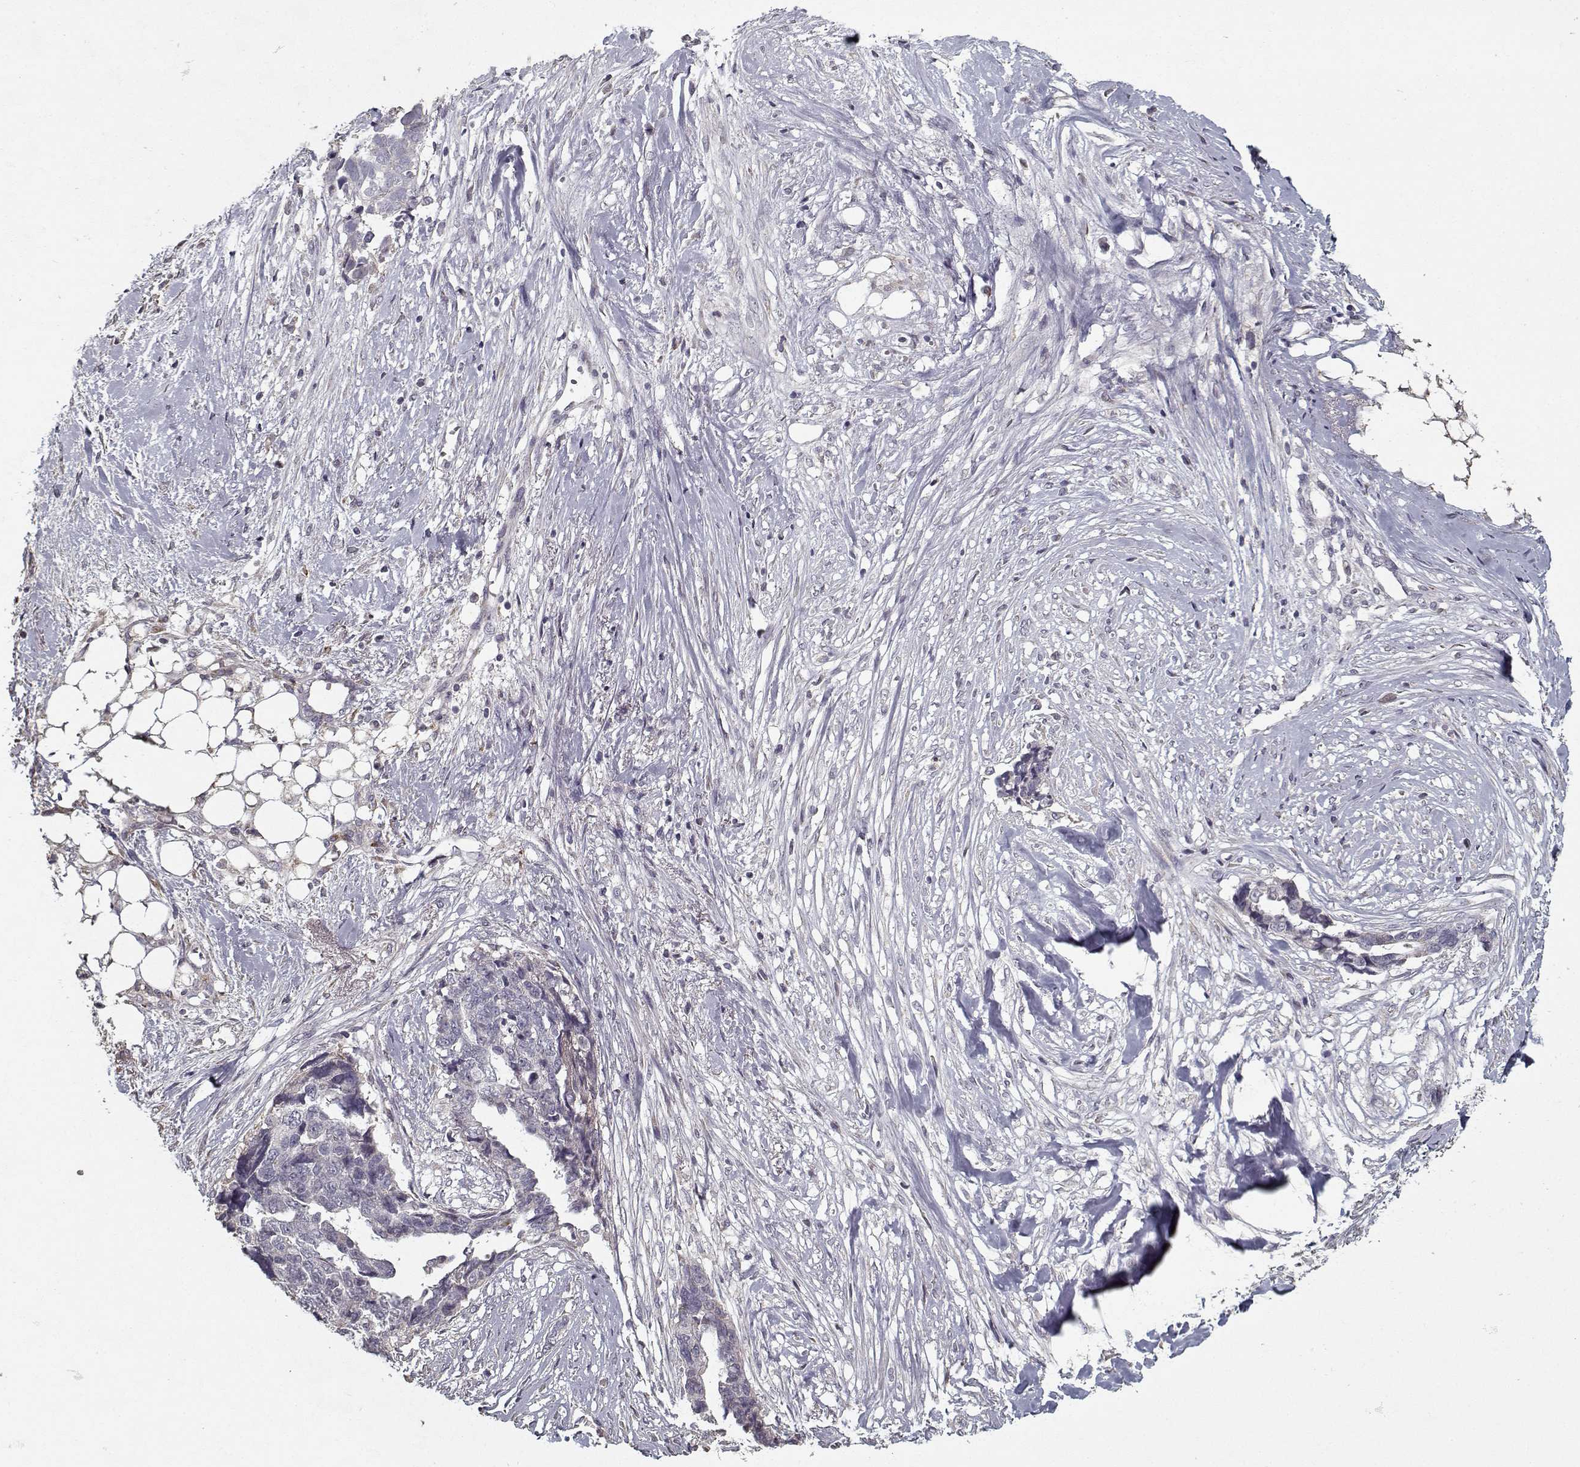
{"staining": {"intensity": "negative", "quantity": "none", "location": "none"}, "tissue": "ovarian cancer", "cell_type": "Tumor cells", "image_type": "cancer", "snomed": [{"axis": "morphology", "description": "Cystadenocarcinoma, serous, NOS"}, {"axis": "topography", "description": "Ovary"}], "caption": "A photomicrograph of ovarian cancer stained for a protein reveals no brown staining in tumor cells.", "gene": "LAMA2", "patient": {"sex": "female", "age": 69}}